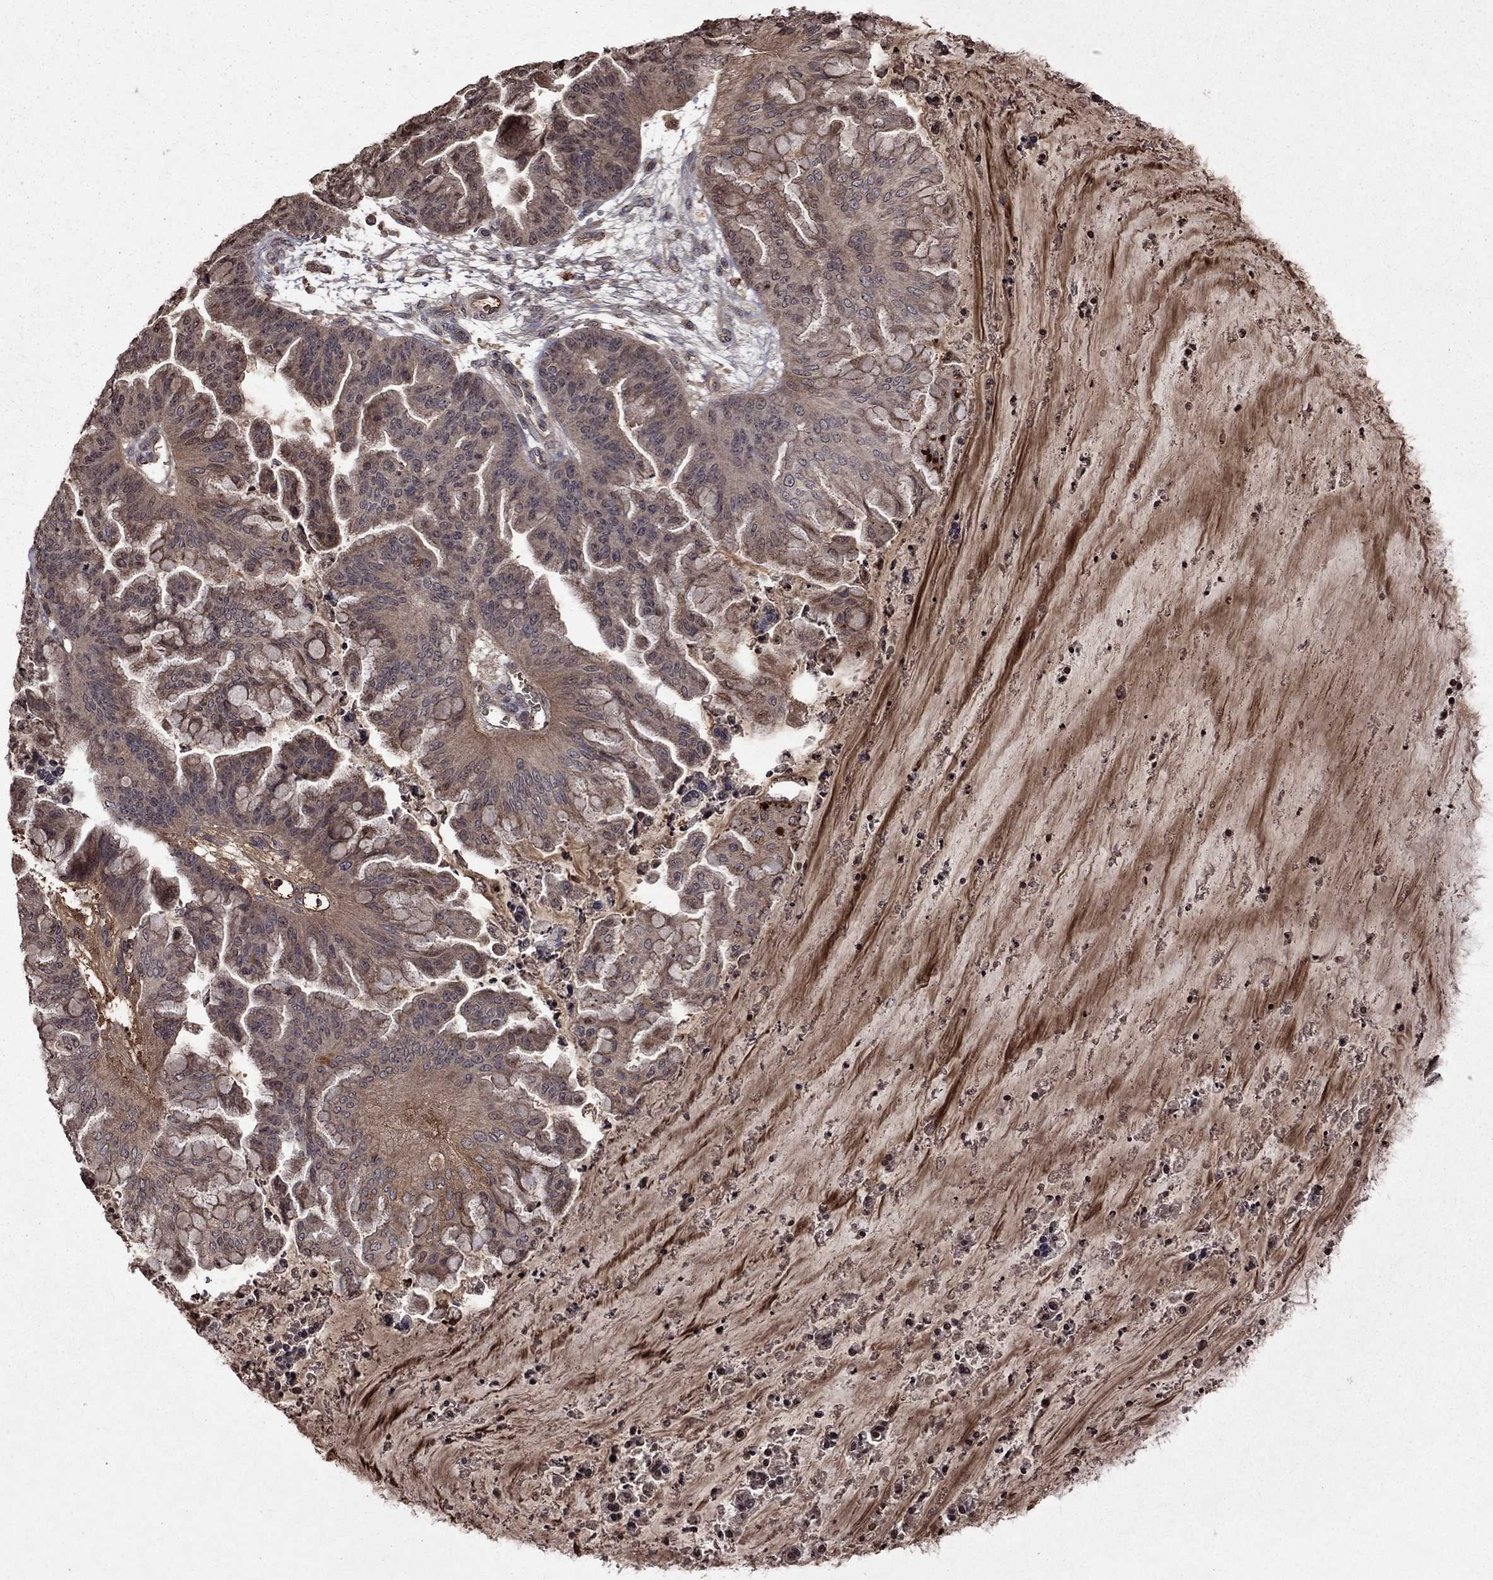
{"staining": {"intensity": "weak", "quantity": ">75%", "location": "cytoplasmic/membranous"}, "tissue": "ovarian cancer", "cell_type": "Tumor cells", "image_type": "cancer", "snomed": [{"axis": "morphology", "description": "Cystadenocarcinoma, mucinous, NOS"}, {"axis": "topography", "description": "Ovary"}], "caption": "Protein analysis of ovarian mucinous cystadenocarcinoma tissue displays weak cytoplasmic/membranous expression in about >75% of tumor cells. The staining was performed using DAB (3,3'-diaminobenzidine) to visualize the protein expression in brown, while the nuclei were stained in blue with hematoxylin (Magnification: 20x).", "gene": "NLGN1", "patient": {"sex": "female", "age": 67}}